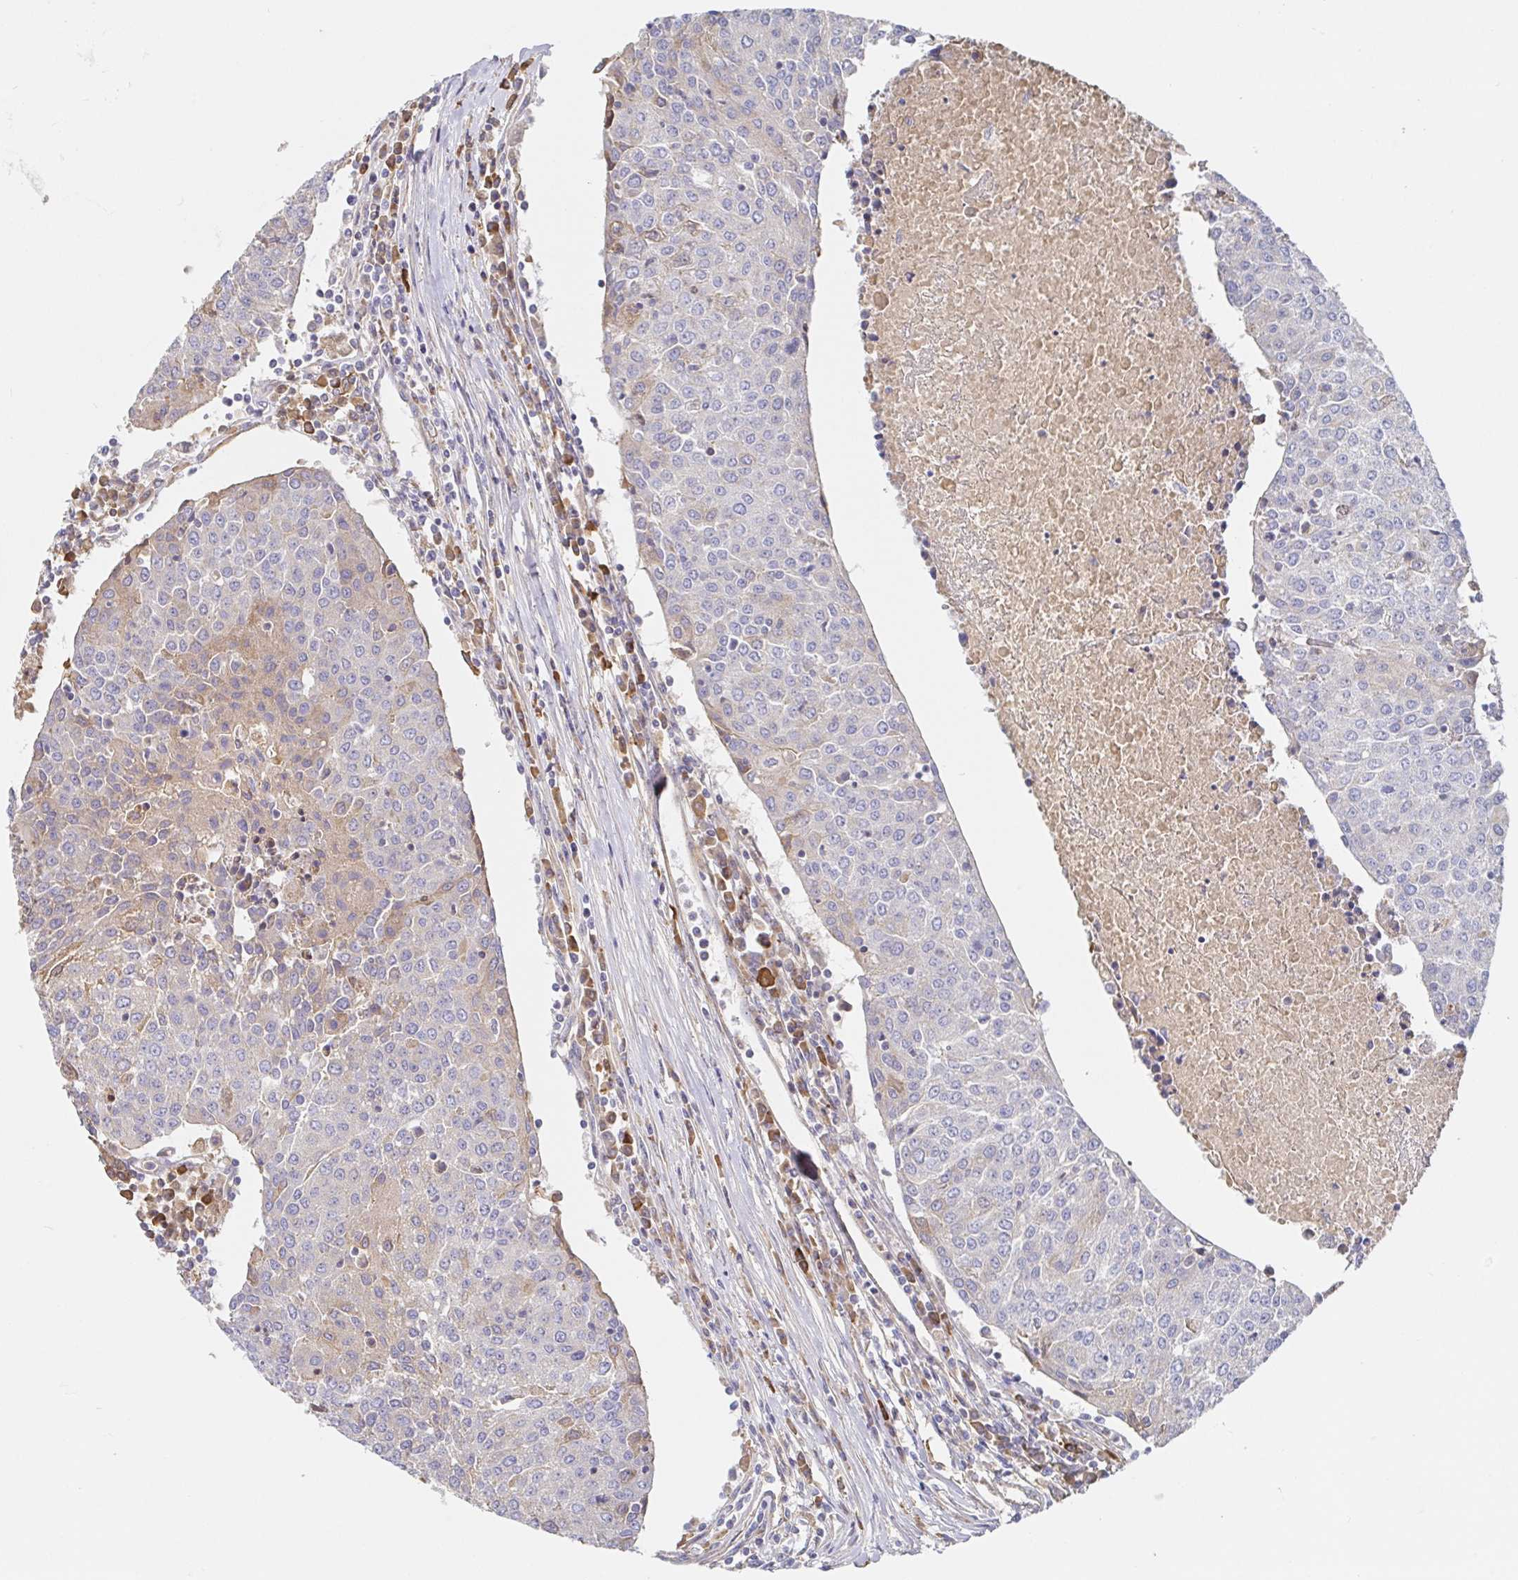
{"staining": {"intensity": "weak", "quantity": "<25%", "location": "cytoplasmic/membranous"}, "tissue": "urothelial cancer", "cell_type": "Tumor cells", "image_type": "cancer", "snomed": [{"axis": "morphology", "description": "Urothelial carcinoma, High grade"}, {"axis": "topography", "description": "Urinary bladder"}], "caption": "Urothelial carcinoma (high-grade) stained for a protein using IHC shows no positivity tumor cells.", "gene": "IRAK2", "patient": {"sex": "female", "age": 85}}